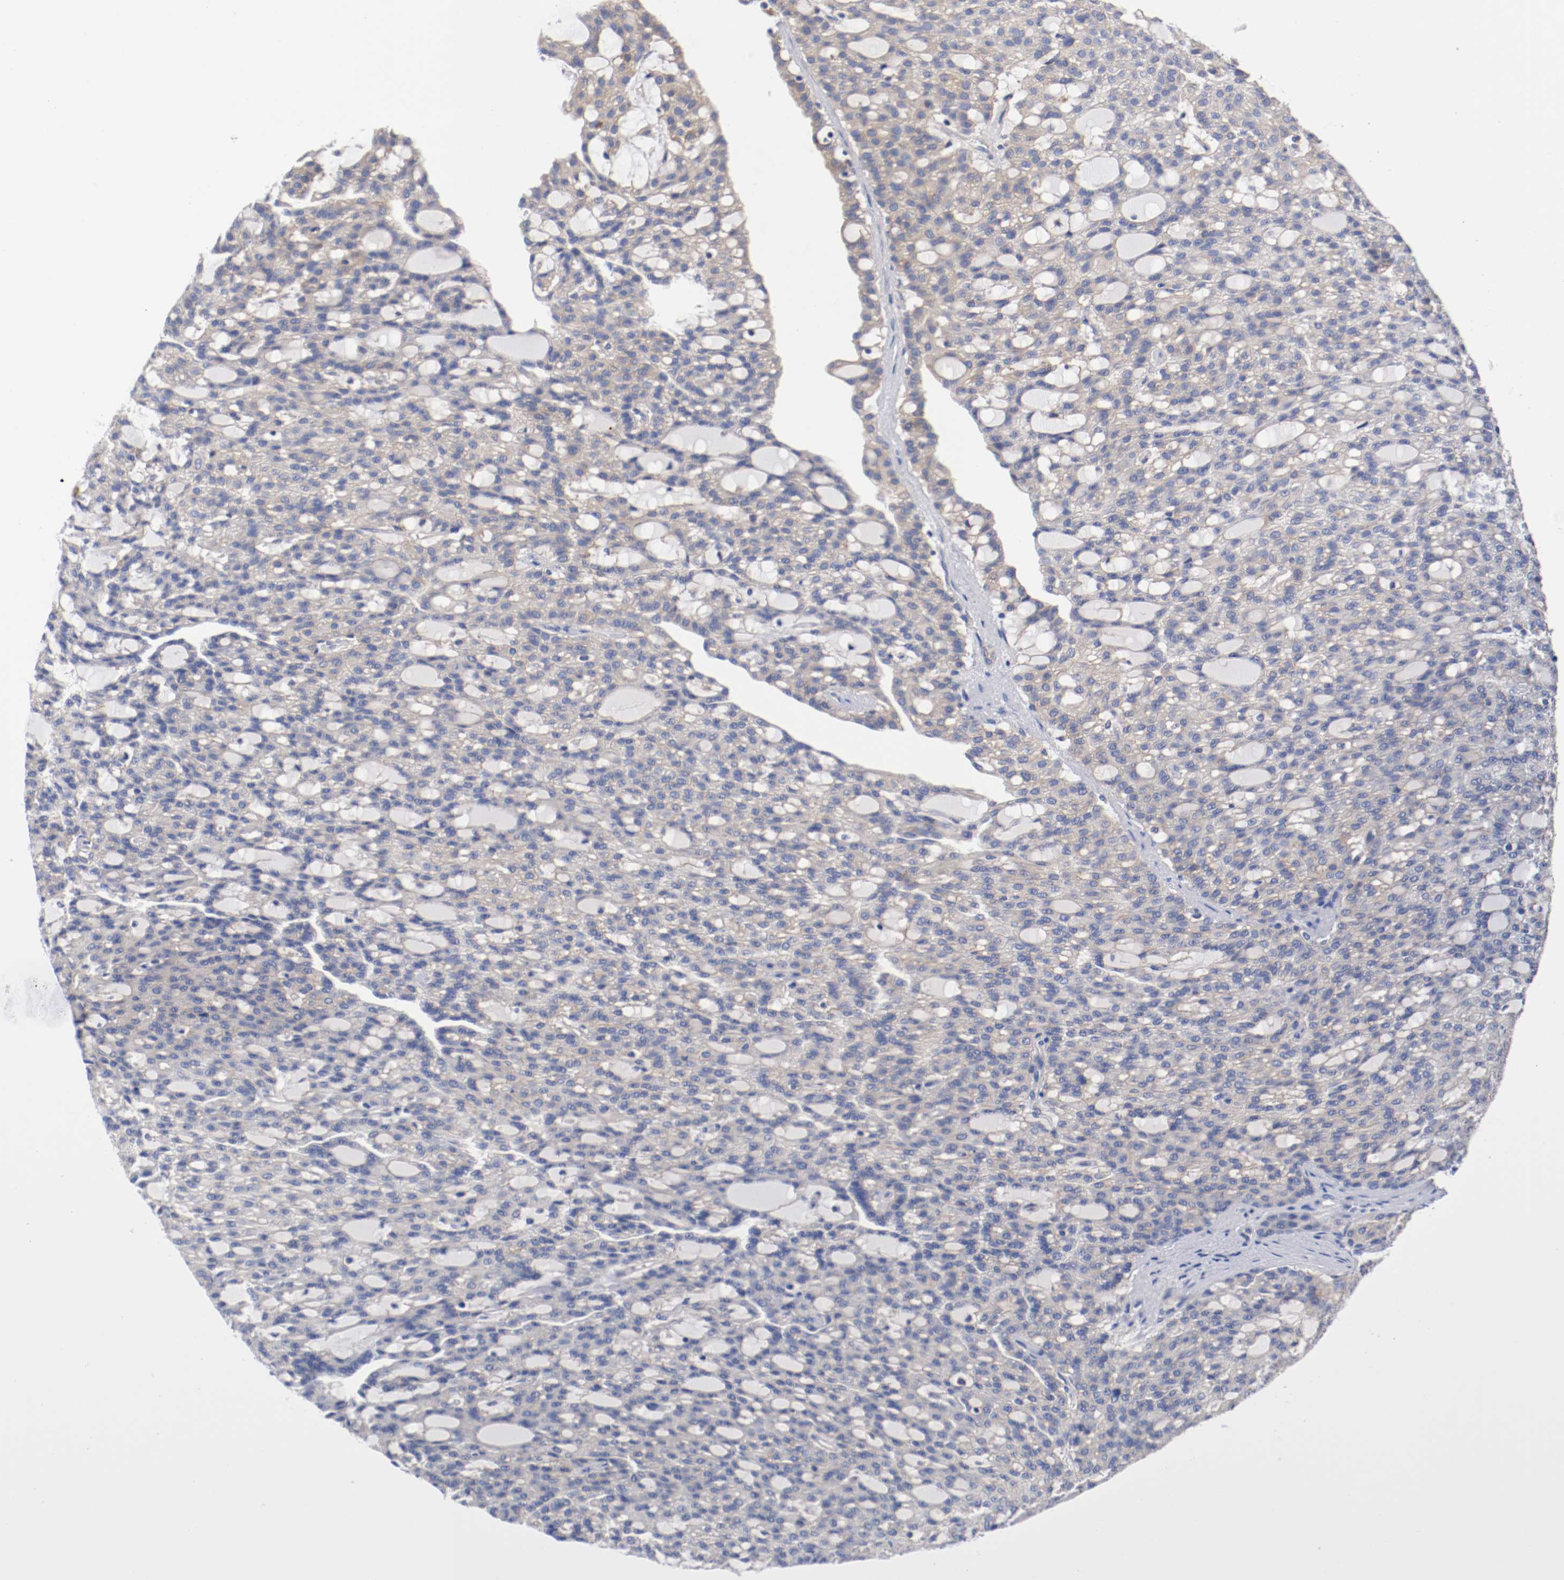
{"staining": {"intensity": "weak", "quantity": "25%-75%", "location": "cytoplasmic/membranous"}, "tissue": "renal cancer", "cell_type": "Tumor cells", "image_type": "cancer", "snomed": [{"axis": "morphology", "description": "Adenocarcinoma, NOS"}, {"axis": "topography", "description": "Kidney"}], "caption": "This photomicrograph displays renal adenocarcinoma stained with immunohistochemistry (IHC) to label a protein in brown. The cytoplasmic/membranous of tumor cells show weak positivity for the protein. Nuclei are counter-stained blue.", "gene": "HGS", "patient": {"sex": "male", "age": 63}}